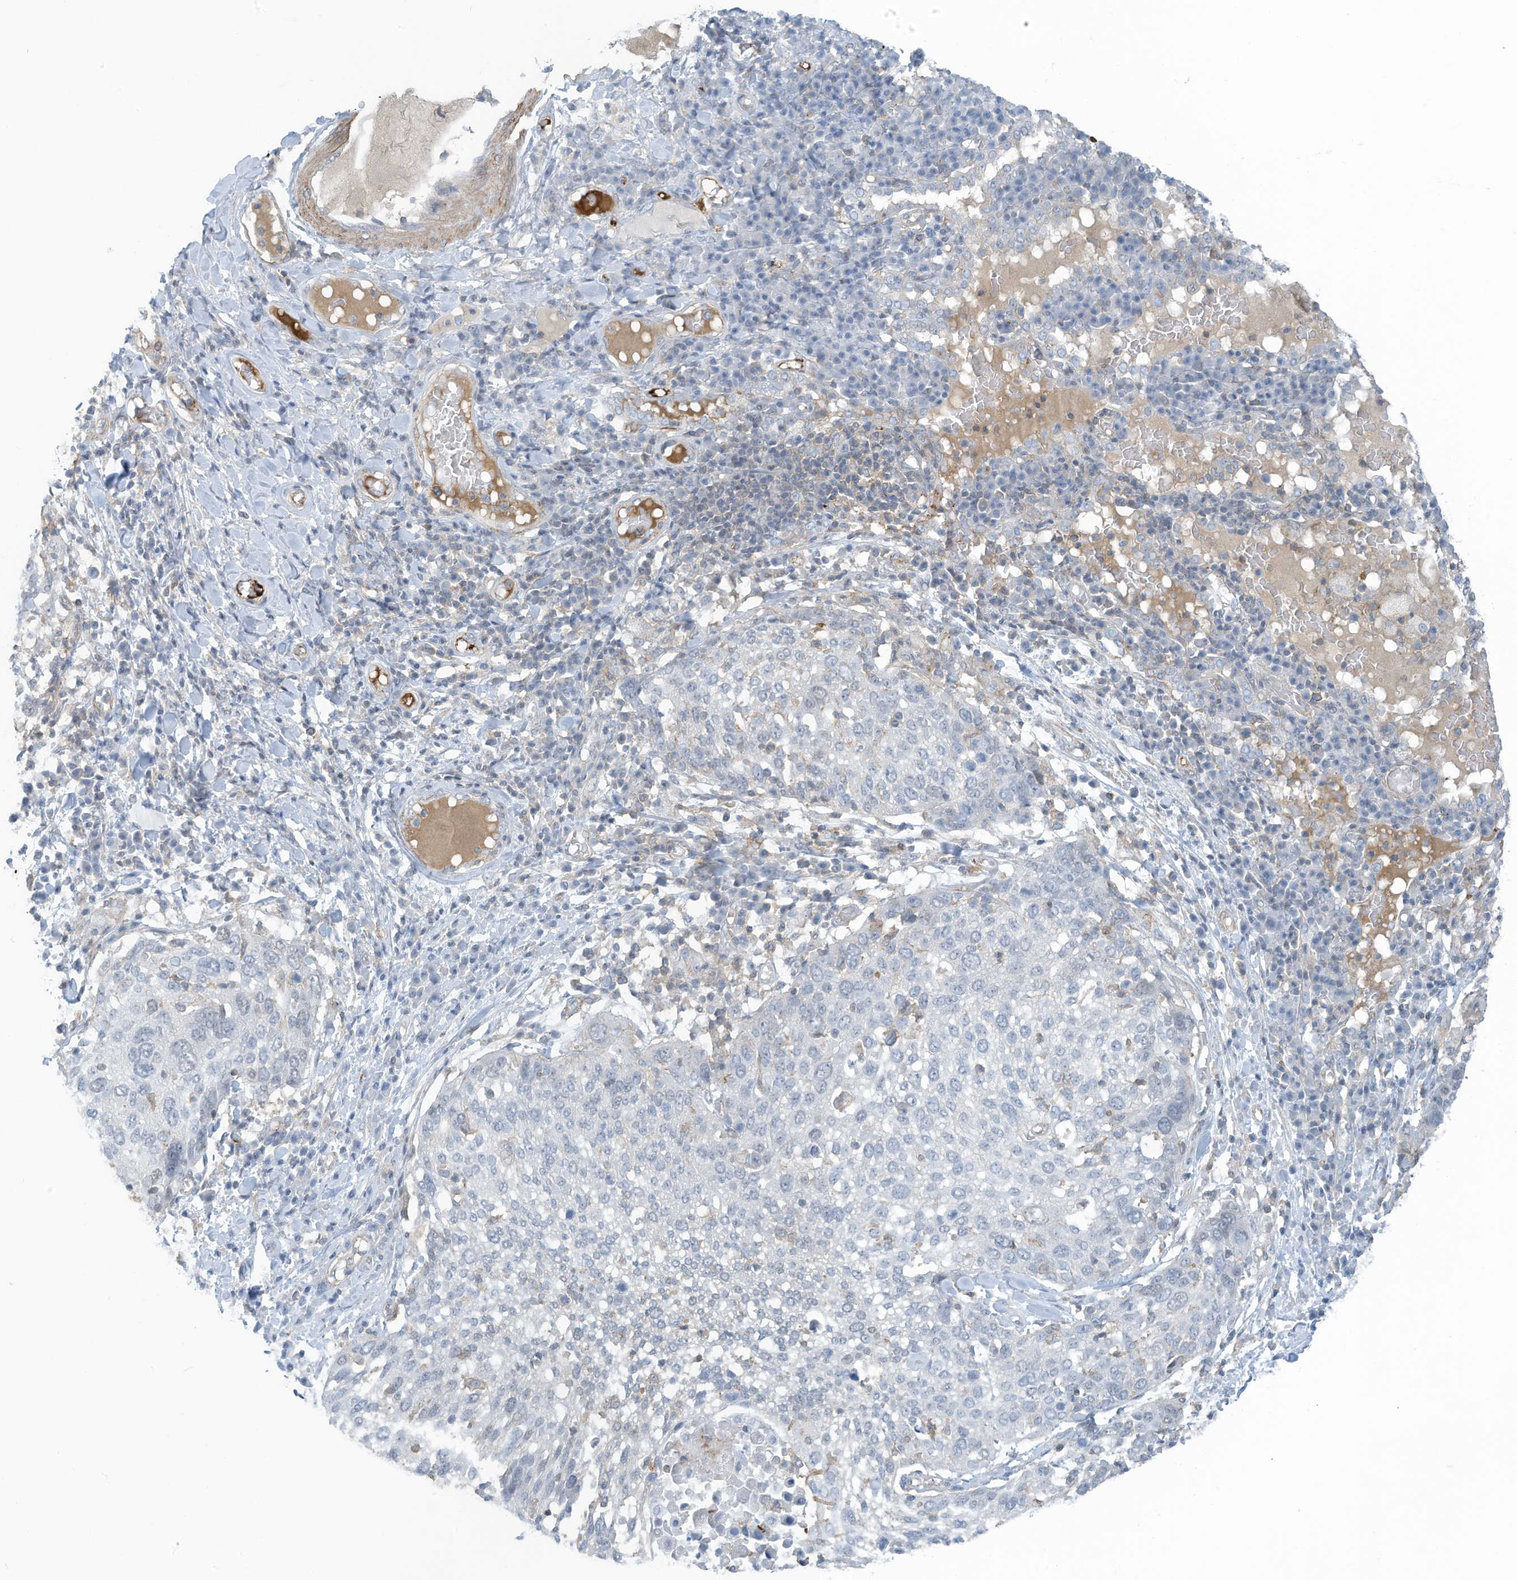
{"staining": {"intensity": "negative", "quantity": "none", "location": "none"}, "tissue": "lung cancer", "cell_type": "Tumor cells", "image_type": "cancer", "snomed": [{"axis": "morphology", "description": "Squamous cell carcinoma, NOS"}, {"axis": "topography", "description": "Lung"}], "caption": "An IHC photomicrograph of squamous cell carcinoma (lung) is shown. There is no staining in tumor cells of squamous cell carcinoma (lung). (DAB immunohistochemistry (IHC) with hematoxylin counter stain).", "gene": "ZNF846", "patient": {"sex": "male", "age": 65}}